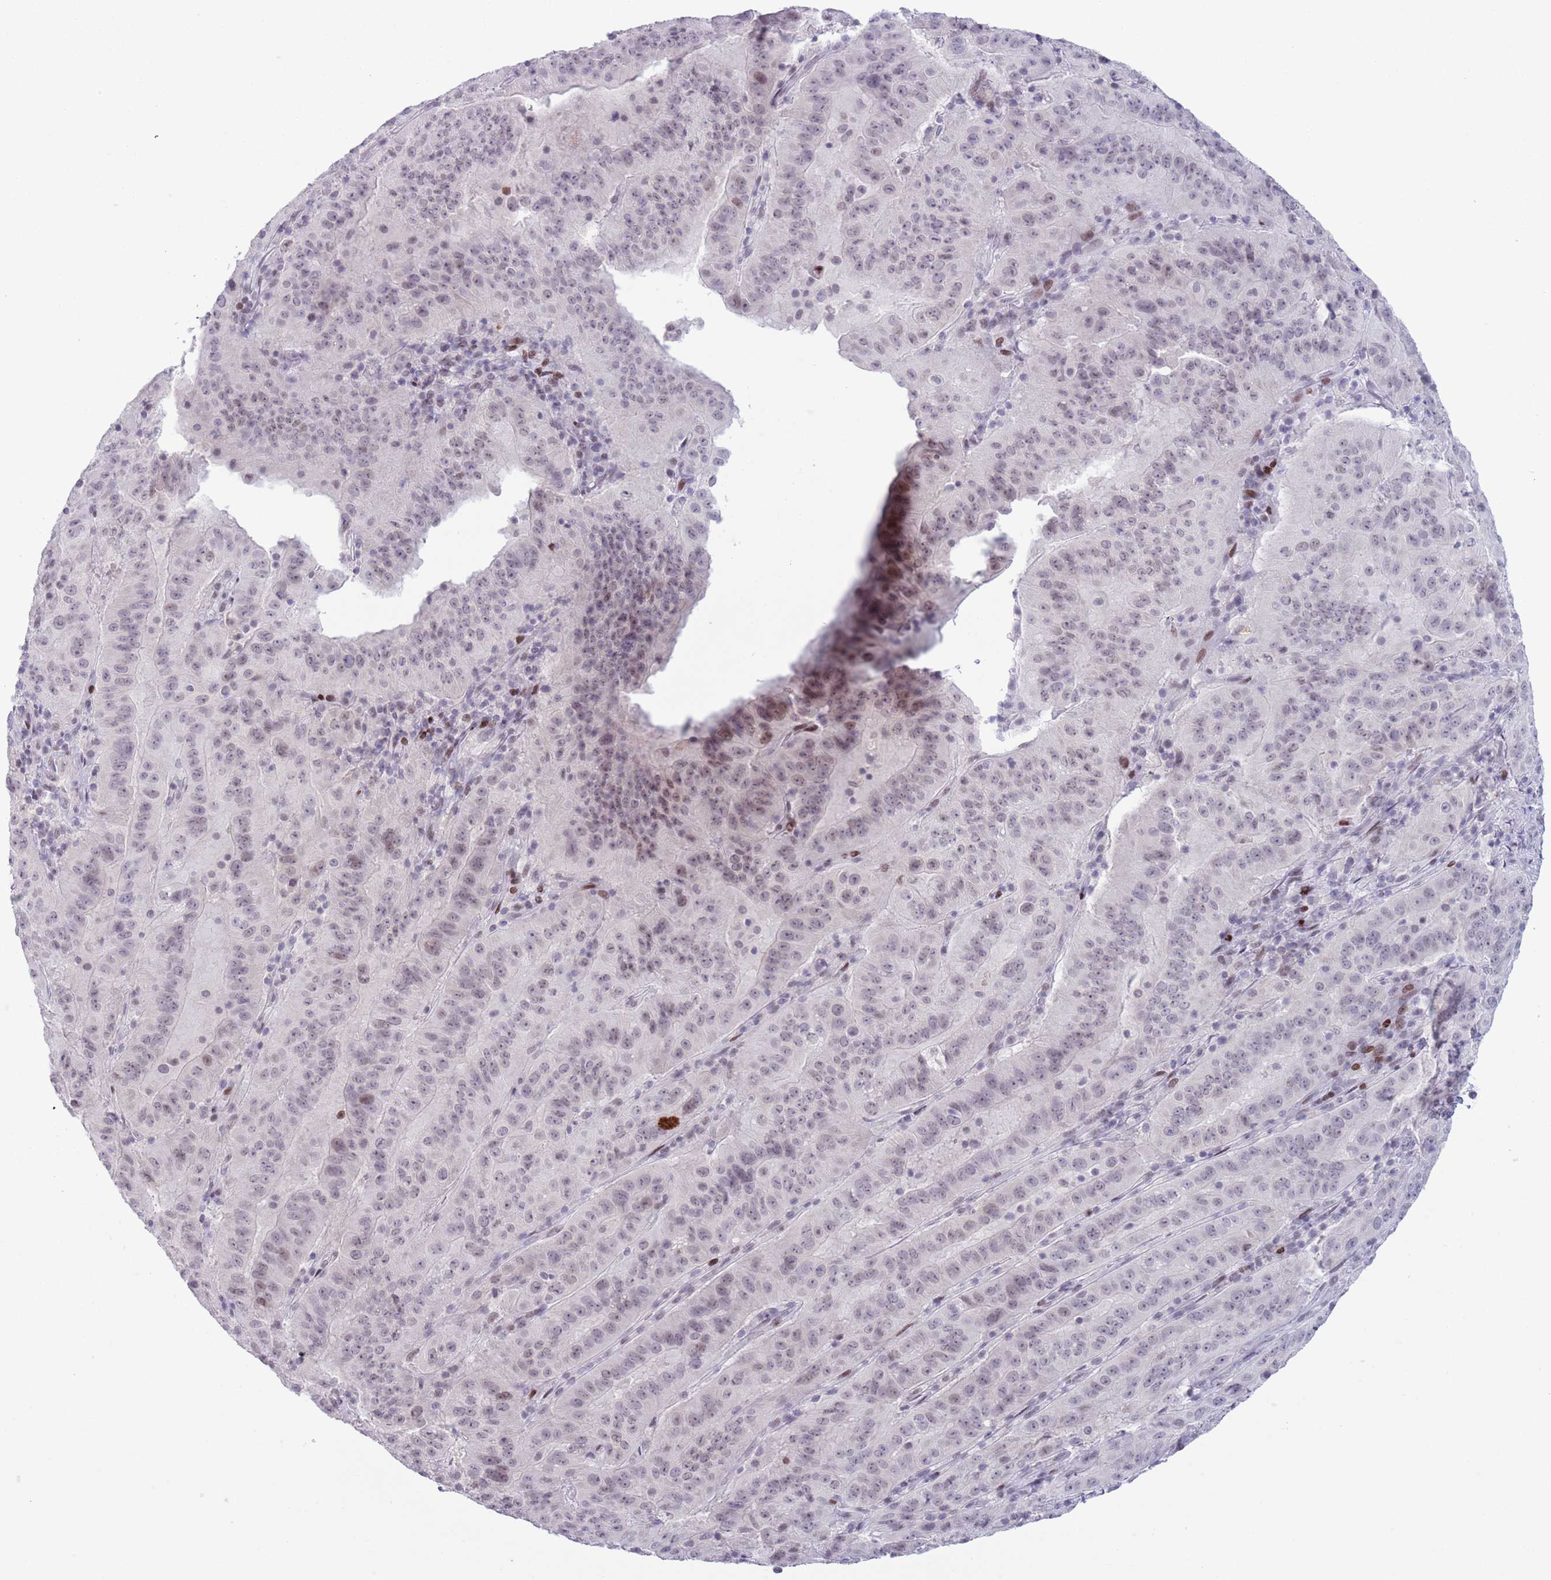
{"staining": {"intensity": "weak", "quantity": "<25%", "location": "nuclear"}, "tissue": "pancreatic cancer", "cell_type": "Tumor cells", "image_type": "cancer", "snomed": [{"axis": "morphology", "description": "Adenocarcinoma, NOS"}, {"axis": "topography", "description": "Pancreas"}], "caption": "Tumor cells show no significant protein positivity in pancreatic adenocarcinoma. (DAB immunohistochemistry, high magnification).", "gene": "MFSD10", "patient": {"sex": "male", "age": 63}}